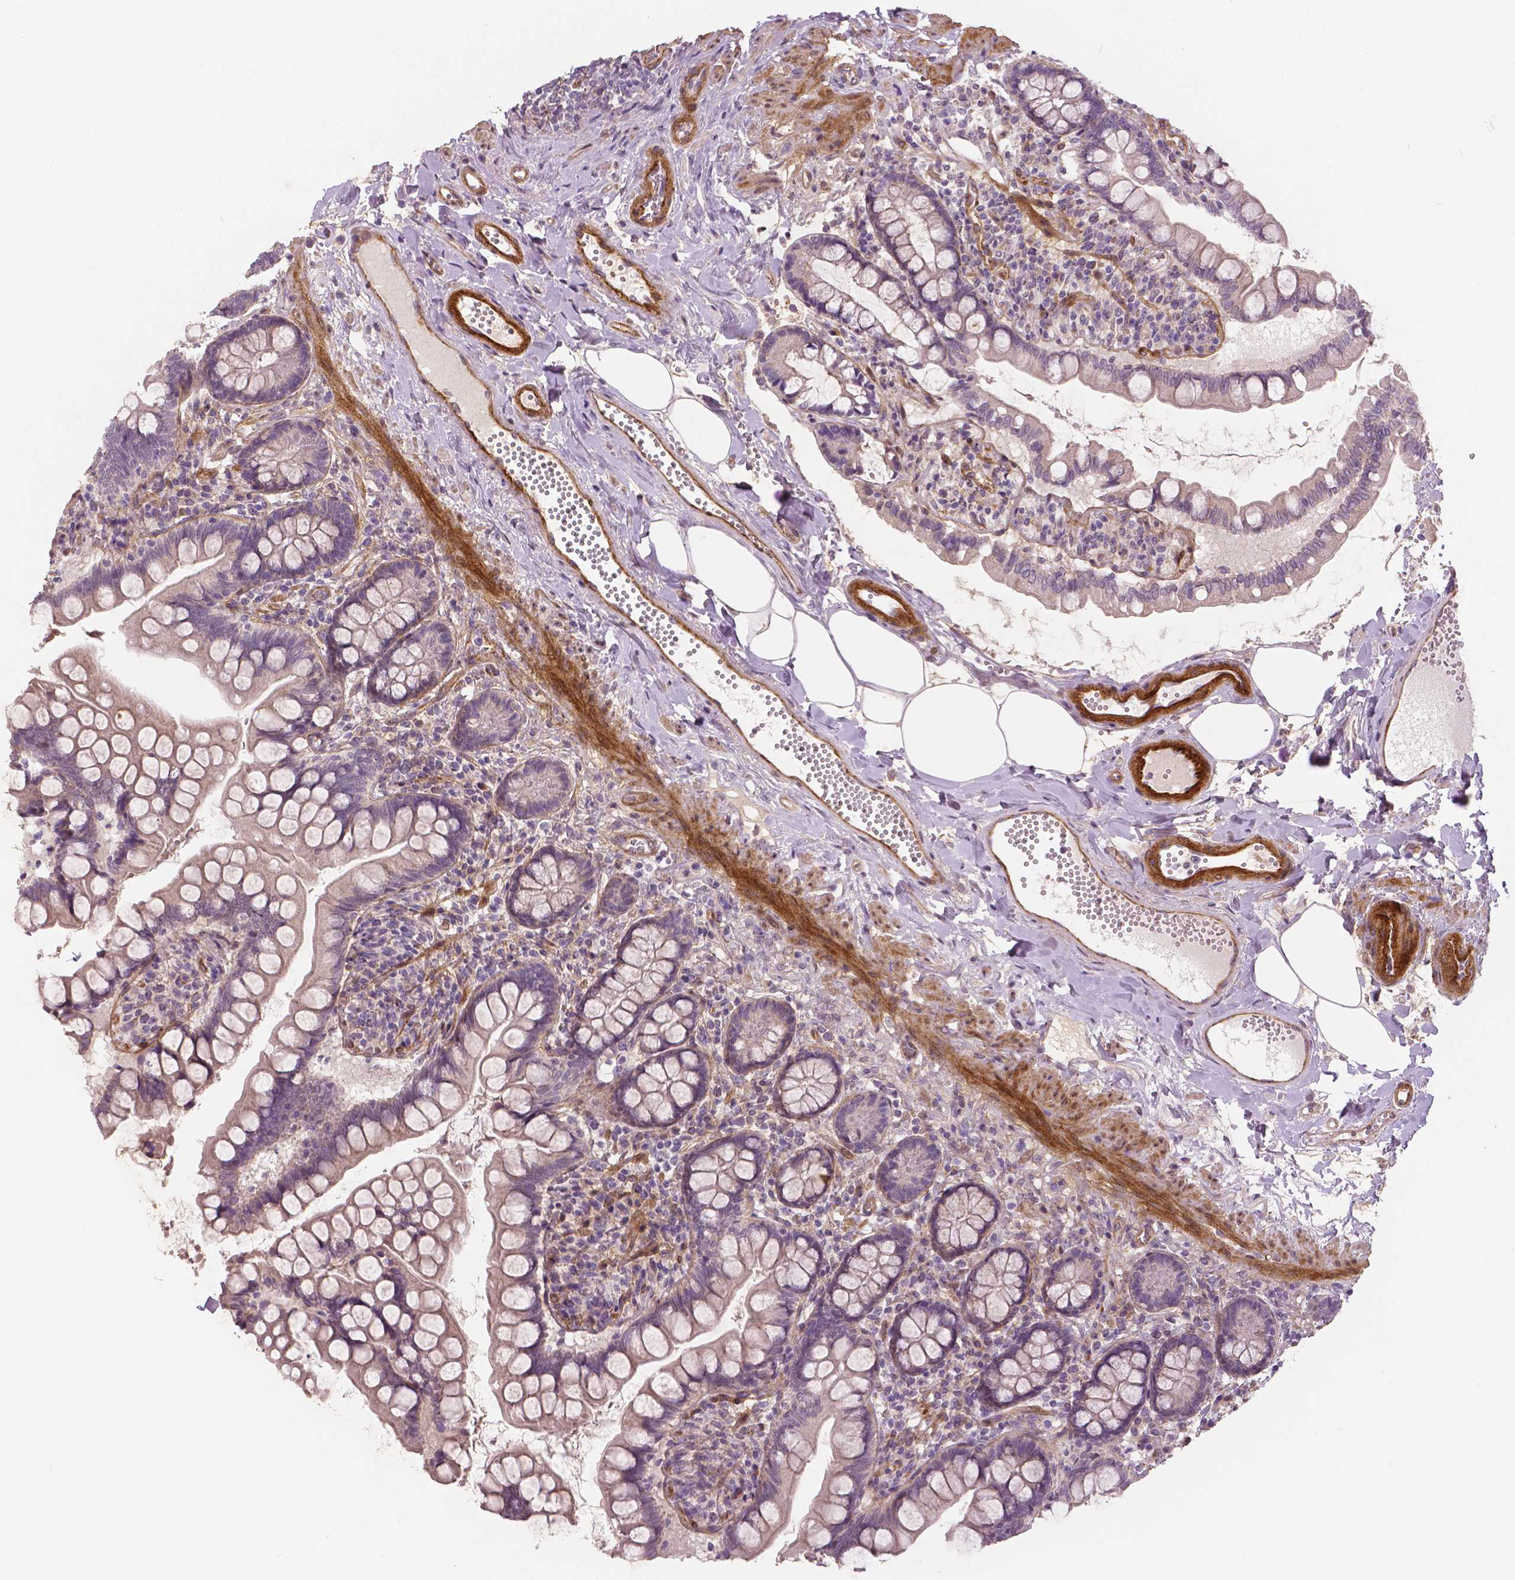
{"staining": {"intensity": "negative", "quantity": "none", "location": "none"}, "tissue": "small intestine", "cell_type": "Glandular cells", "image_type": "normal", "snomed": [{"axis": "morphology", "description": "Normal tissue, NOS"}, {"axis": "topography", "description": "Small intestine"}], "caption": "This histopathology image is of benign small intestine stained with immunohistochemistry to label a protein in brown with the nuclei are counter-stained blue. There is no positivity in glandular cells. (DAB immunohistochemistry (IHC) visualized using brightfield microscopy, high magnification).", "gene": "FLT1", "patient": {"sex": "female", "age": 56}}